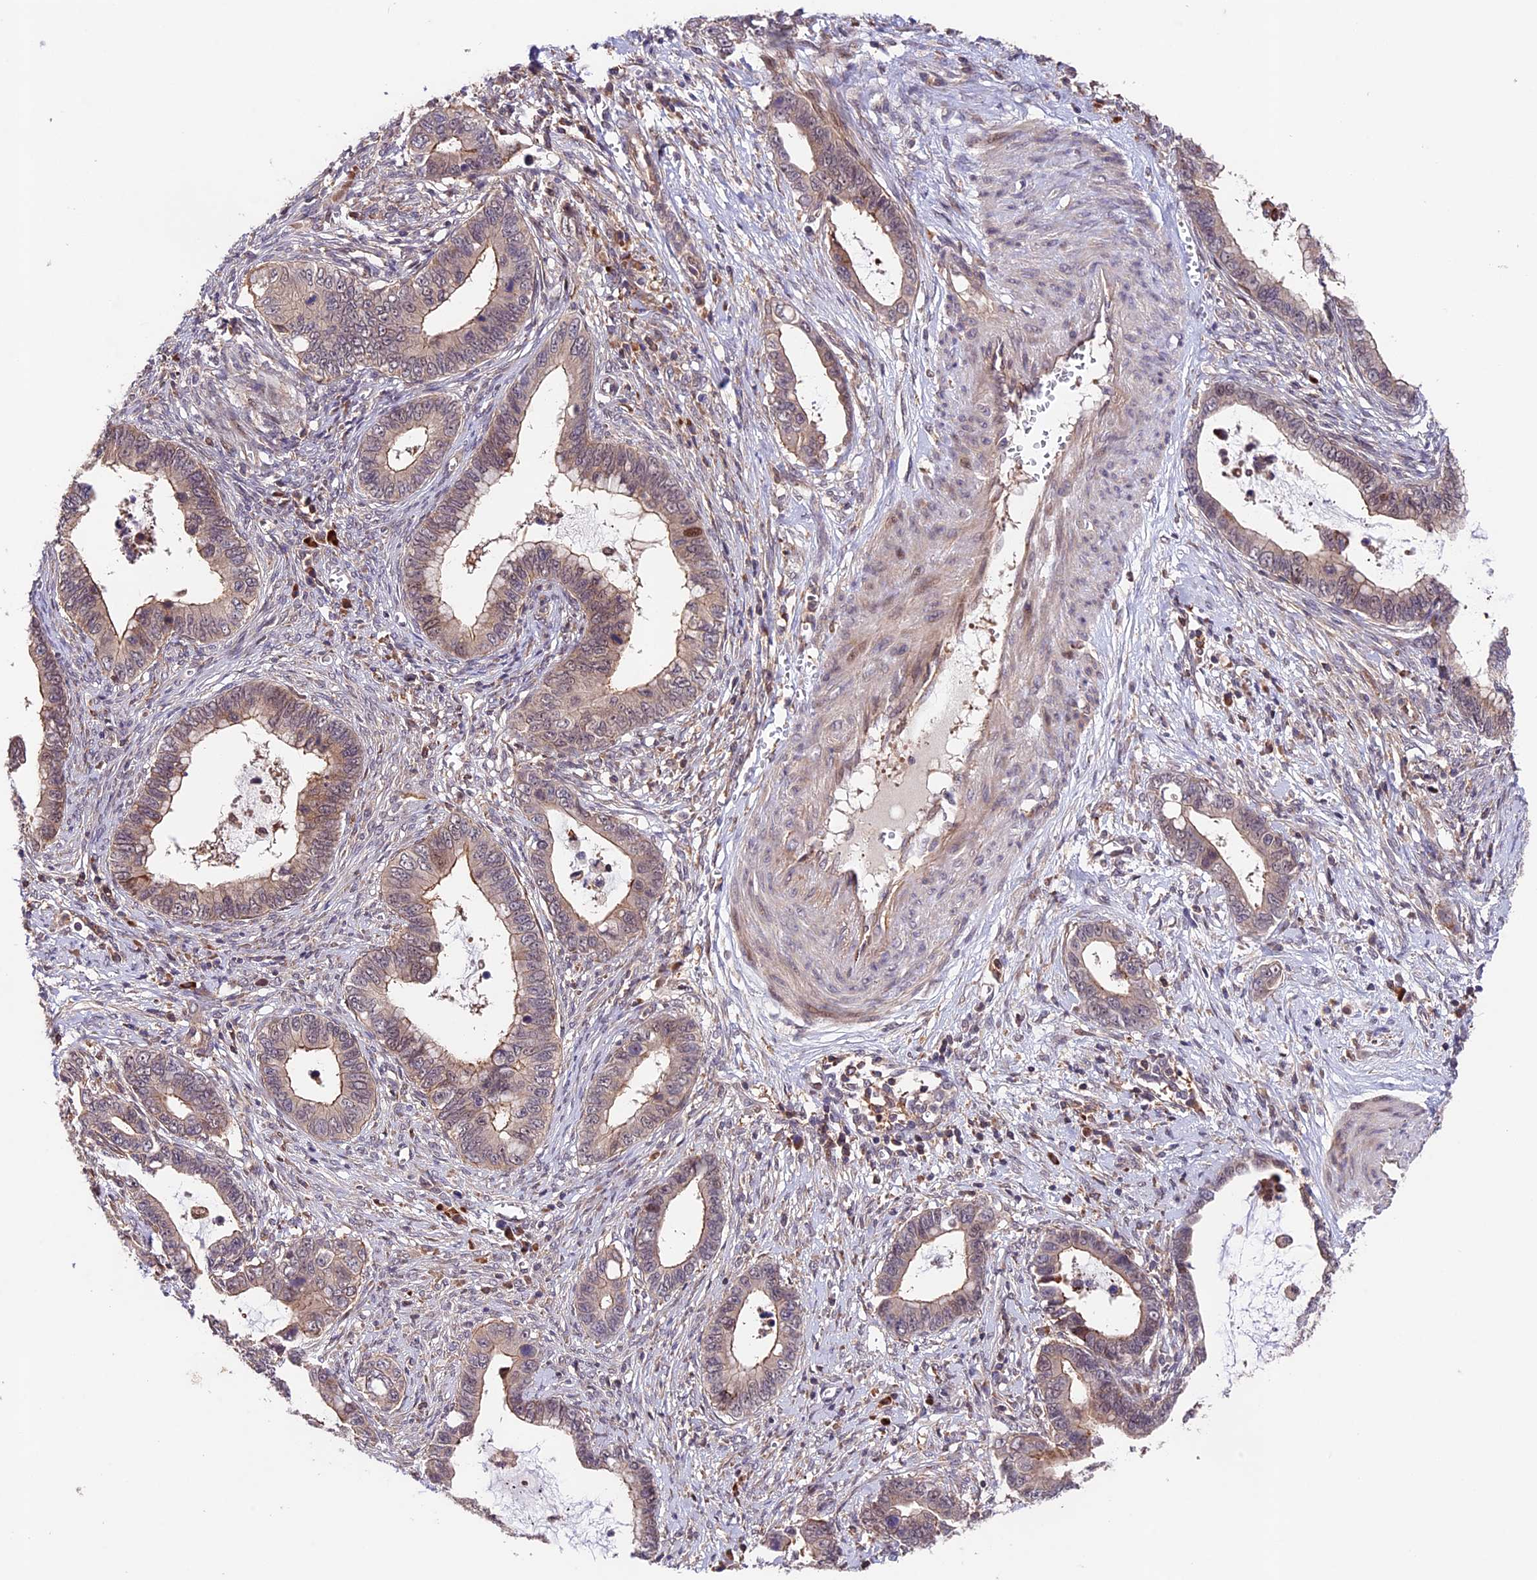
{"staining": {"intensity": "weak", "quantity": "25%-75%", "location": "cytoplasmic/membranous"}, "tissue": "cervical cancer", "cell_type": "Tumor cells", "image_type": "cancer", "snomed": [{"axis": "morphology", "description": "Adenocarcinoma, NOS"}, {"axis": "topography", "description": "Cervix"}], "caption": "The histopathology image displays staining of adenocarcinoma (cervical), revealing weak cytoplasmic/membranous protein positivity (brown color) within tumor cells. The protein of interest is stained brown, and the nuclei are stained in blue (DAB IHC with brightfield microscopy, high magnification).", "gene": "CACNA1H", "patient": {"sex": "female", "age": 44}}